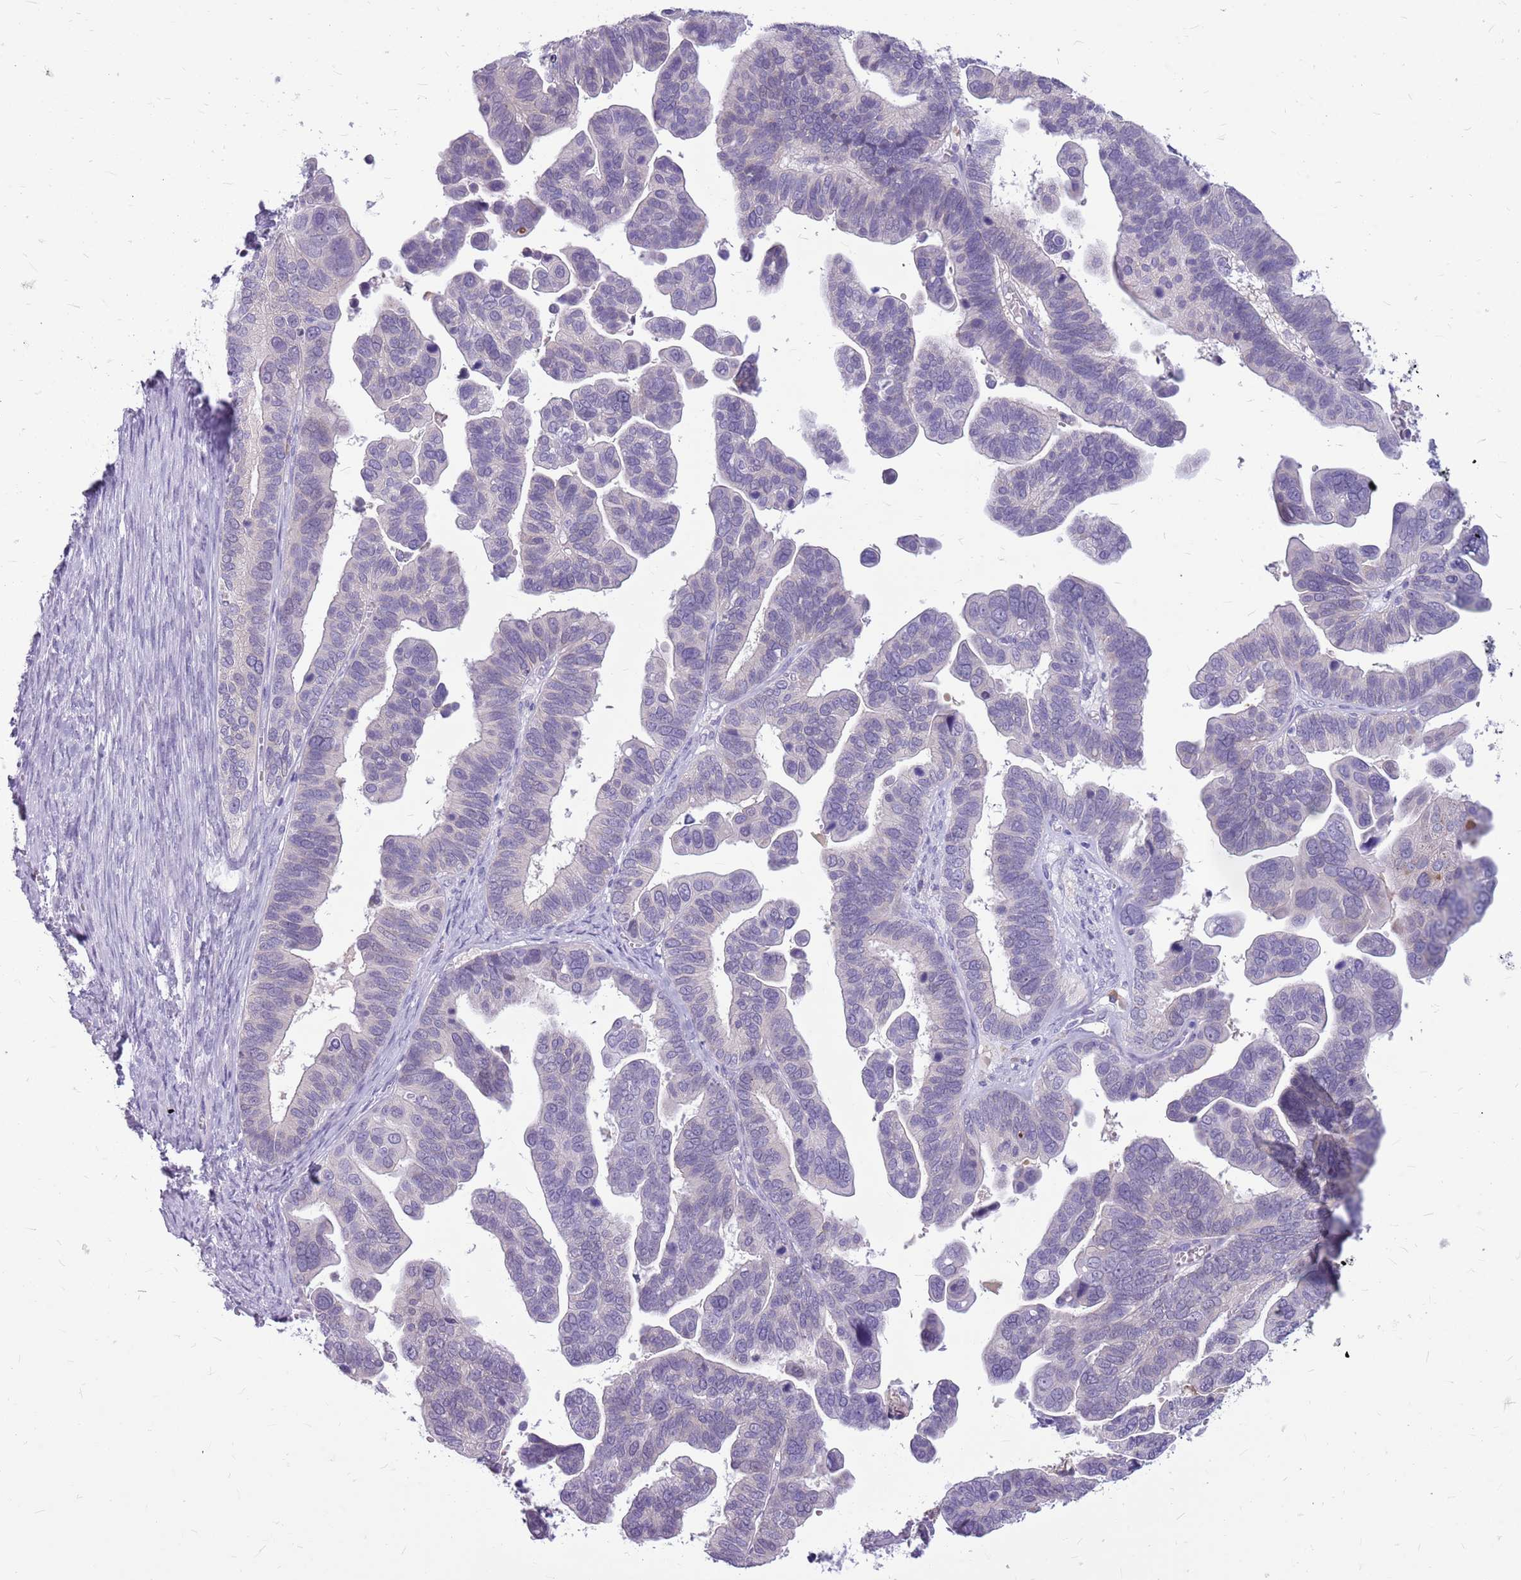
{"staining": {"intensity": "negative", "quantity": "none", "location": "none"}, "tissue": "ovarian cancer", "cell_type": "Tumor cells", "image_type": "cancer", "snomed": [{"axis": "morphology", "description": "Cystadenocarcinoma, serous, NOS"}, {"axis": "topography", "description": "Ovary"}], "caption": "DAB (3,3'-diaminobenzidine) immunohistochemical staining of ovarian cancer displays no significant staining in tumor cells.", "gene": "ZNF425", "patient": {"sex": "female", "age": 56}}